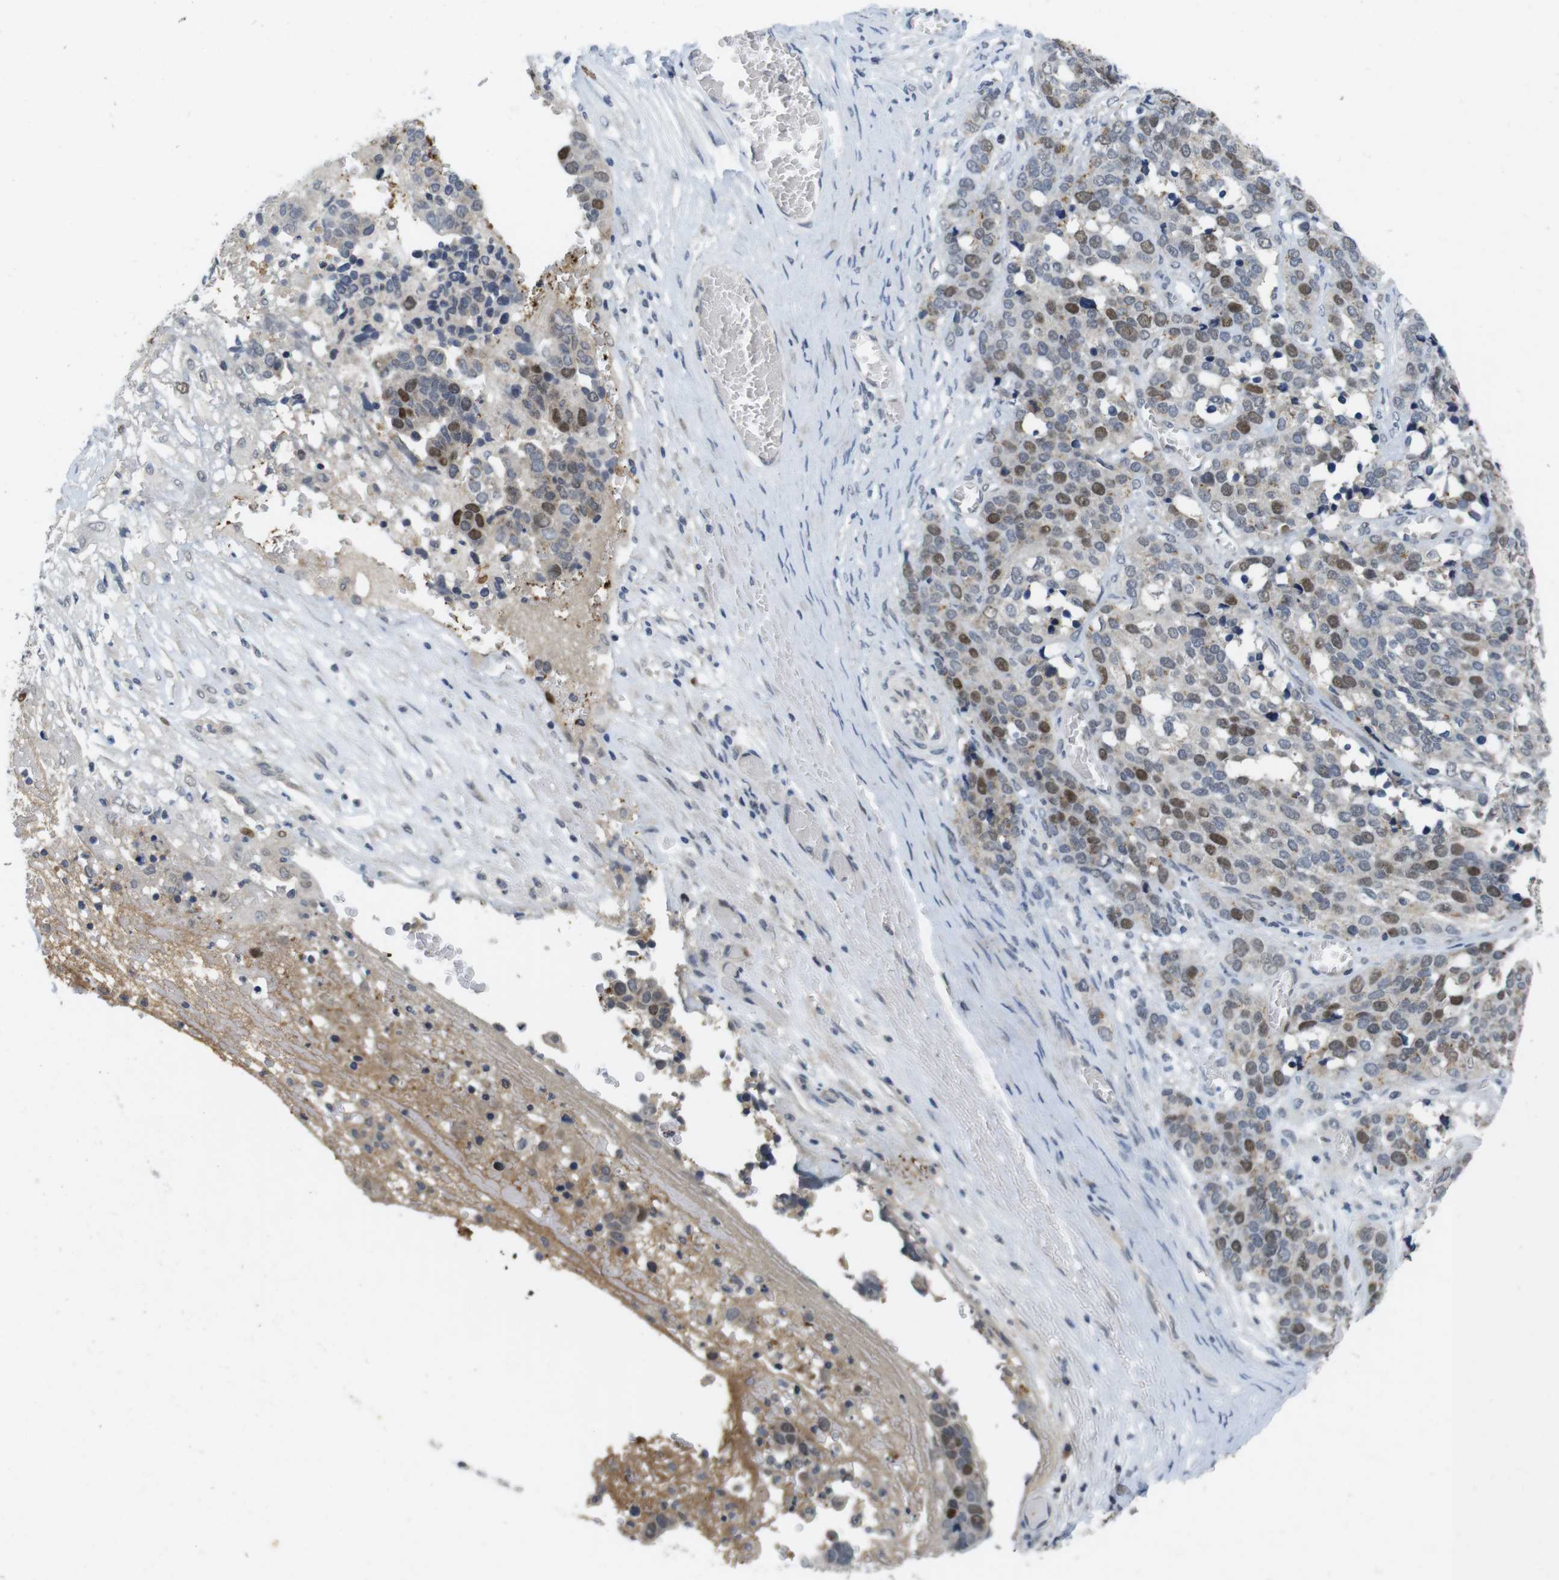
{"staining": {"intensity": "moderate", "quantity": "25%-75%", "location": "nuclear"}, "tissue": "ovarian cancer", "cell_type": "Tumor cells", "image_type": "cancer", "snomed": [{"axis": "morphology", "description": "Cystadenocarcinoma, serous, NOS"}, {"axis": "topography", "description": "Ovary"}], "caption": "A brown stain labels moderate nuclear staining of a protein in ovarian cancer tumor cells. (DAB (3,3'-diaminobenzidine) IHC with brightfield microscopy, high magnification).", "gene": "SKP2", "patient": {"sex": "female", "age": 44}}